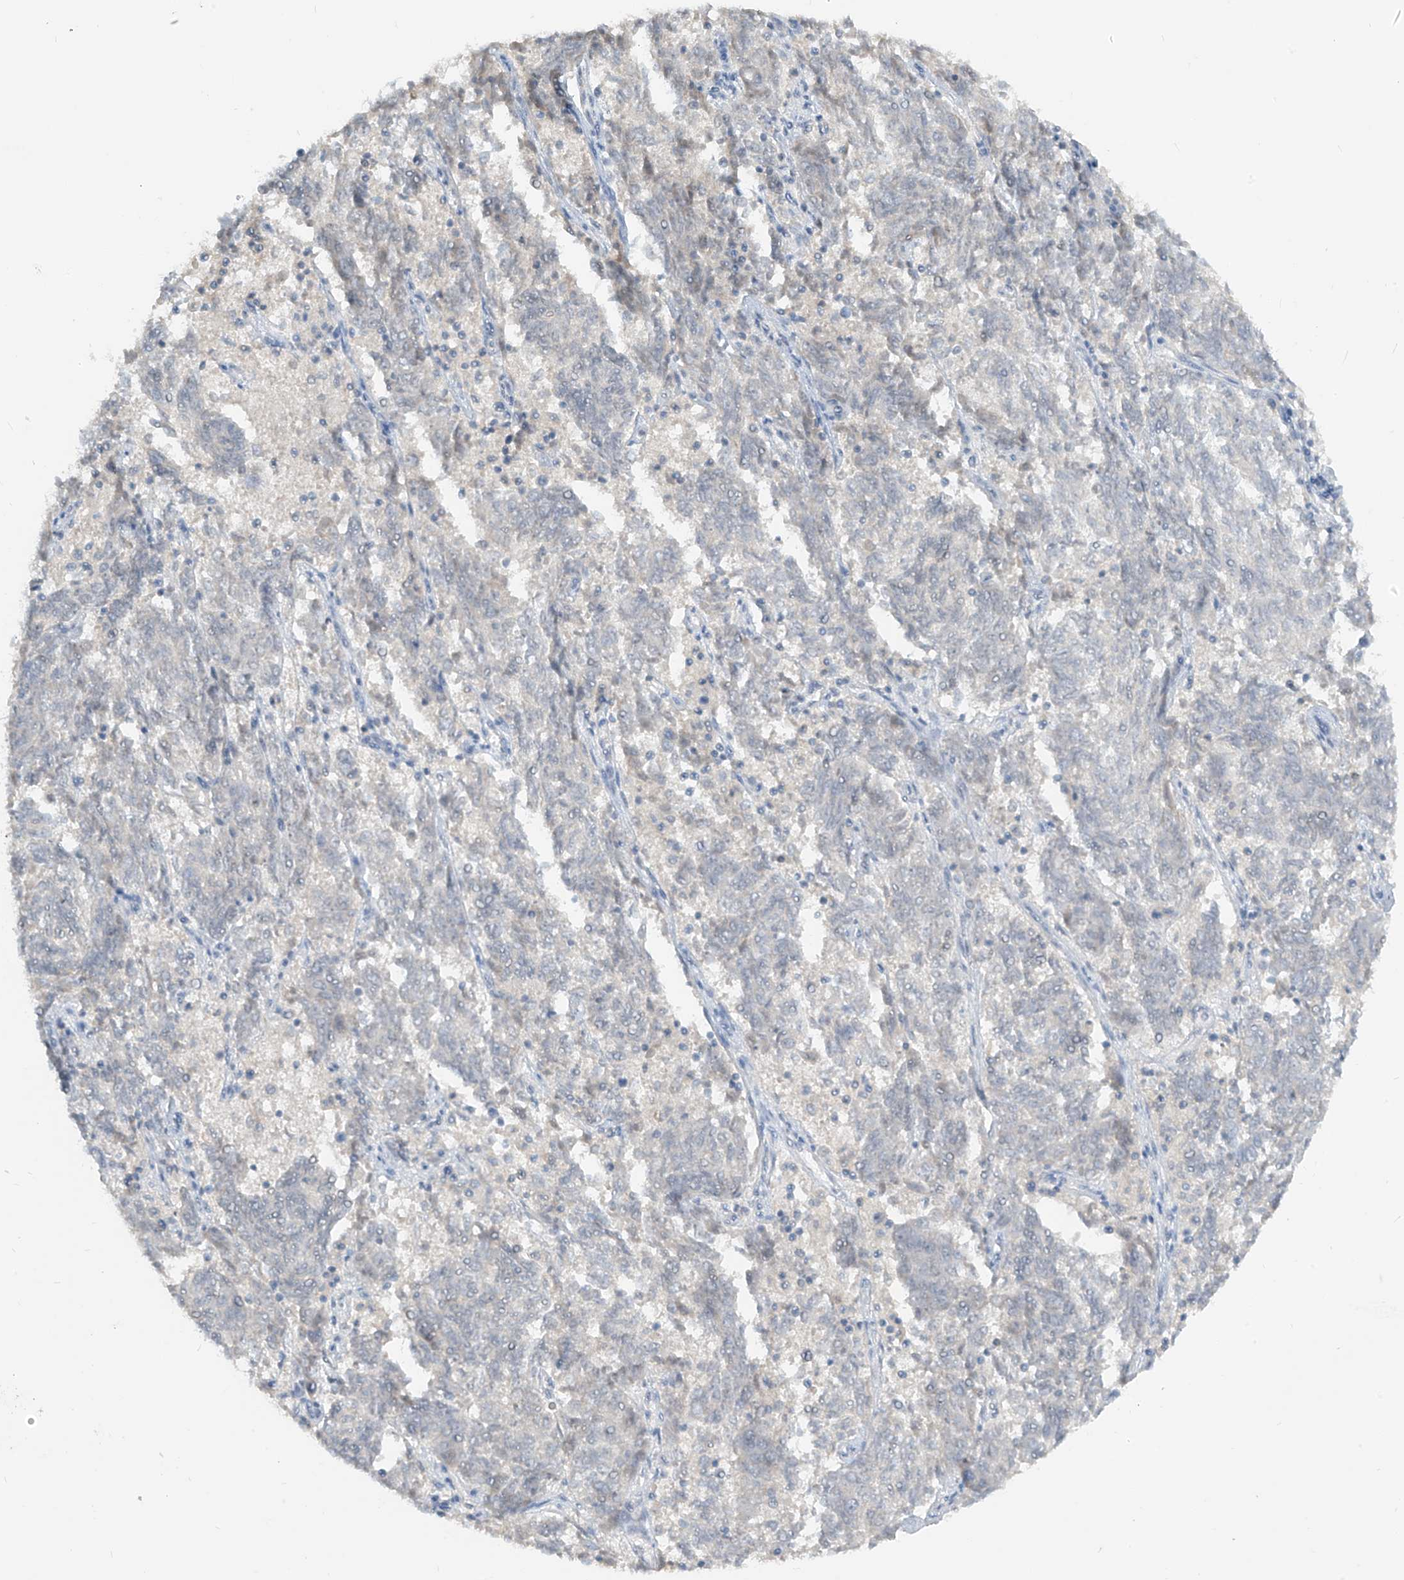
{"staining": {"intensity": "negative", "quantity": "none", "location": "none"}, "tissue": "endometrial cancer", "cell_type": "Tumor cells", "image_type": "cancer", "snomed": [{"axis": "morphology", "description": "Adenocarcinoma, NOS"}, {"axis": "topography", "description": "Endometrium"}], "caption": "A photomicrograph of adenocarcinoma (endometrial) stained for a protein exhibits no brown staining in tumor cells.", "gene": "METAP1D", "patient": {"sex": "female", "age": 80}}